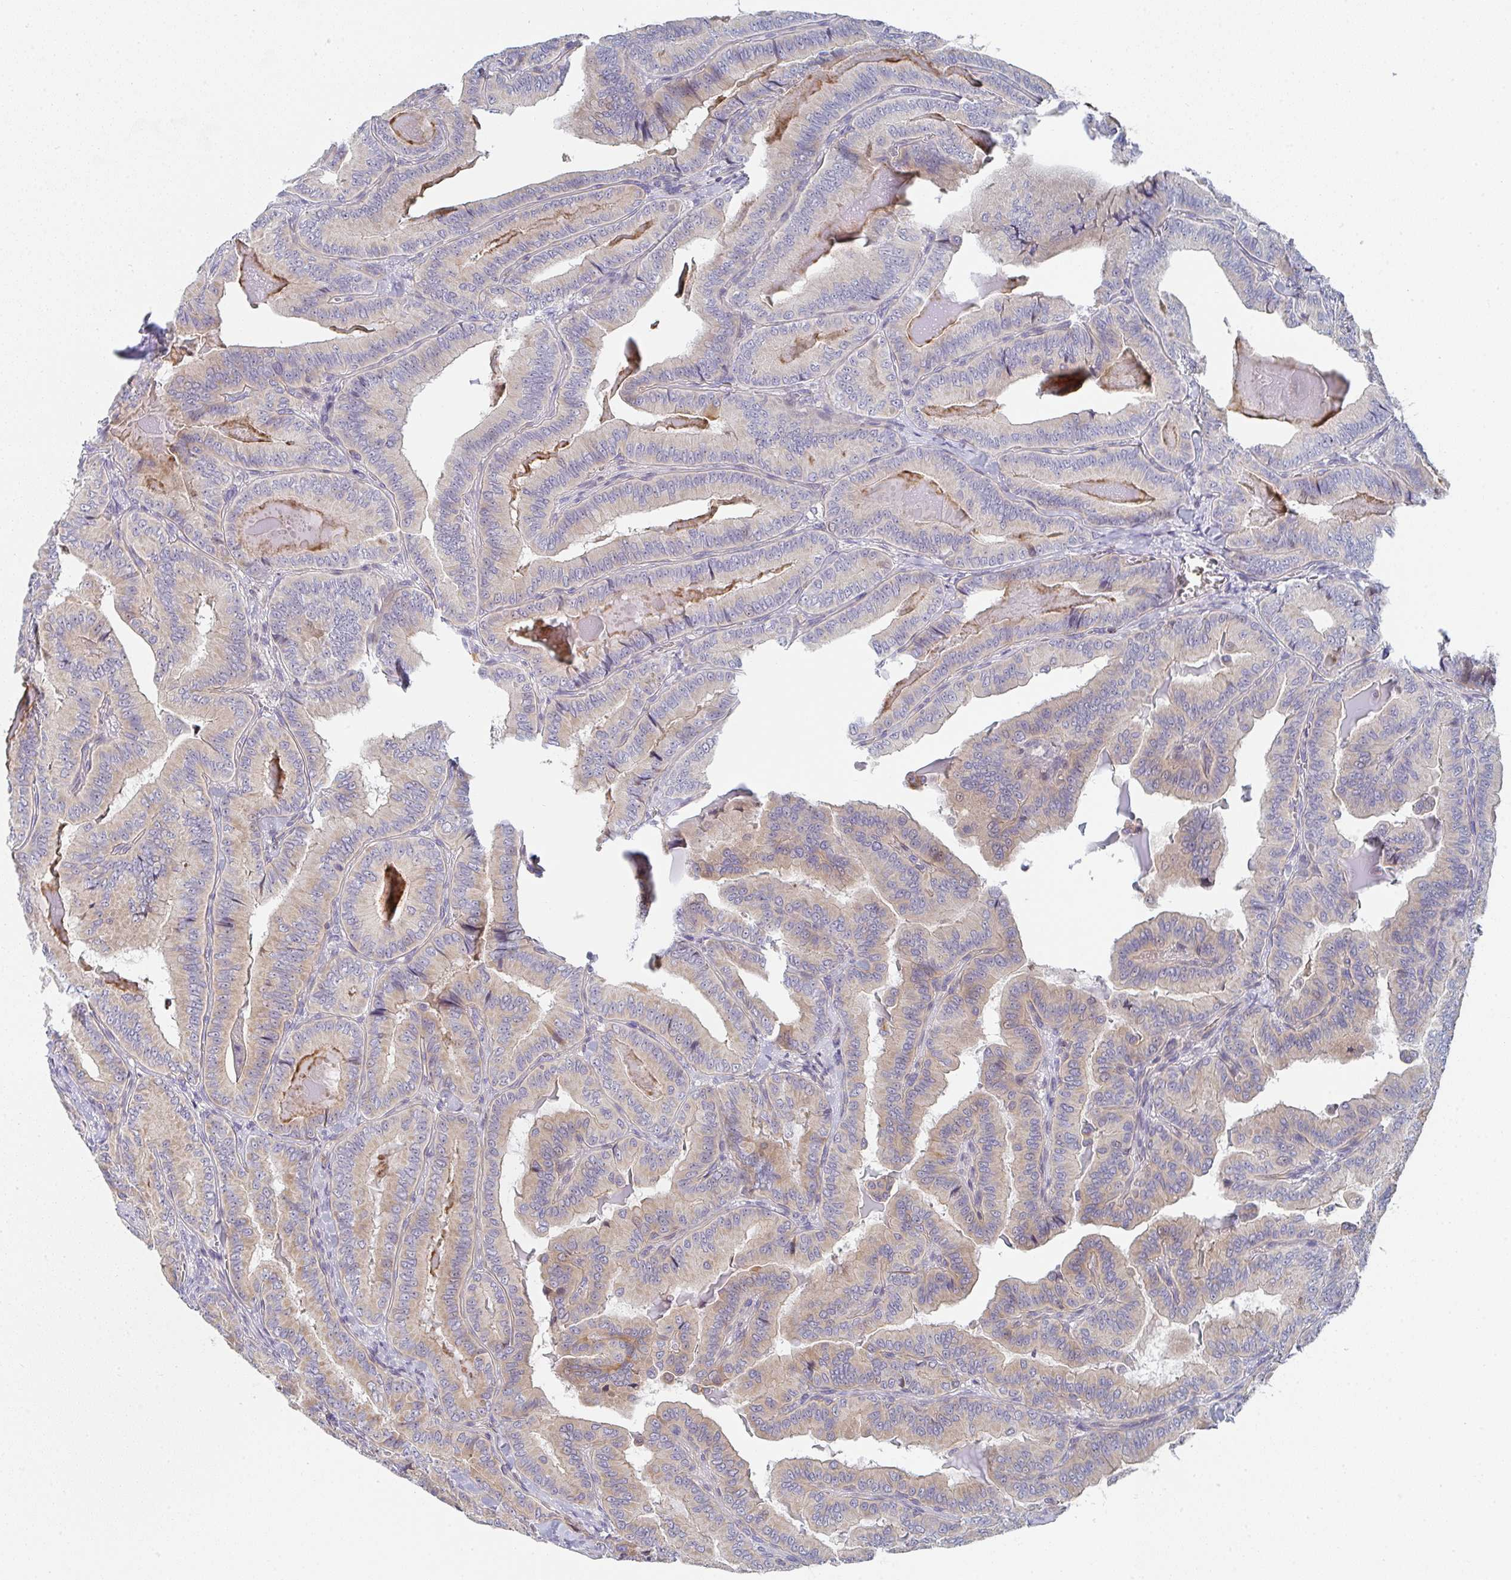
{"staining": {"intensity": "moderate", "quantity": "<25%", "location": "cytoplasmic/membranous"}, "tissue": "thyroid cancer", "cell_type": "Tumor cells", "image_type": "cancer", "snomed": [{"axis": "morphology", "description": "Papillary adenocarcinoma, NOS"}, {"axis": "topography", "description": "Thyroid gland"}], "caption": "Protein staining demonstrates moderate cytoplasmic/membranous positivity in about <25% of tumor cells in thyroid cancer. The staining is performed using DAB brown chromogen to label protein expression. The nuclei are counter-stained blue using hematoxylin.", "gene": "KLHL33", "patient": {"sex": "male", "age": 61}}